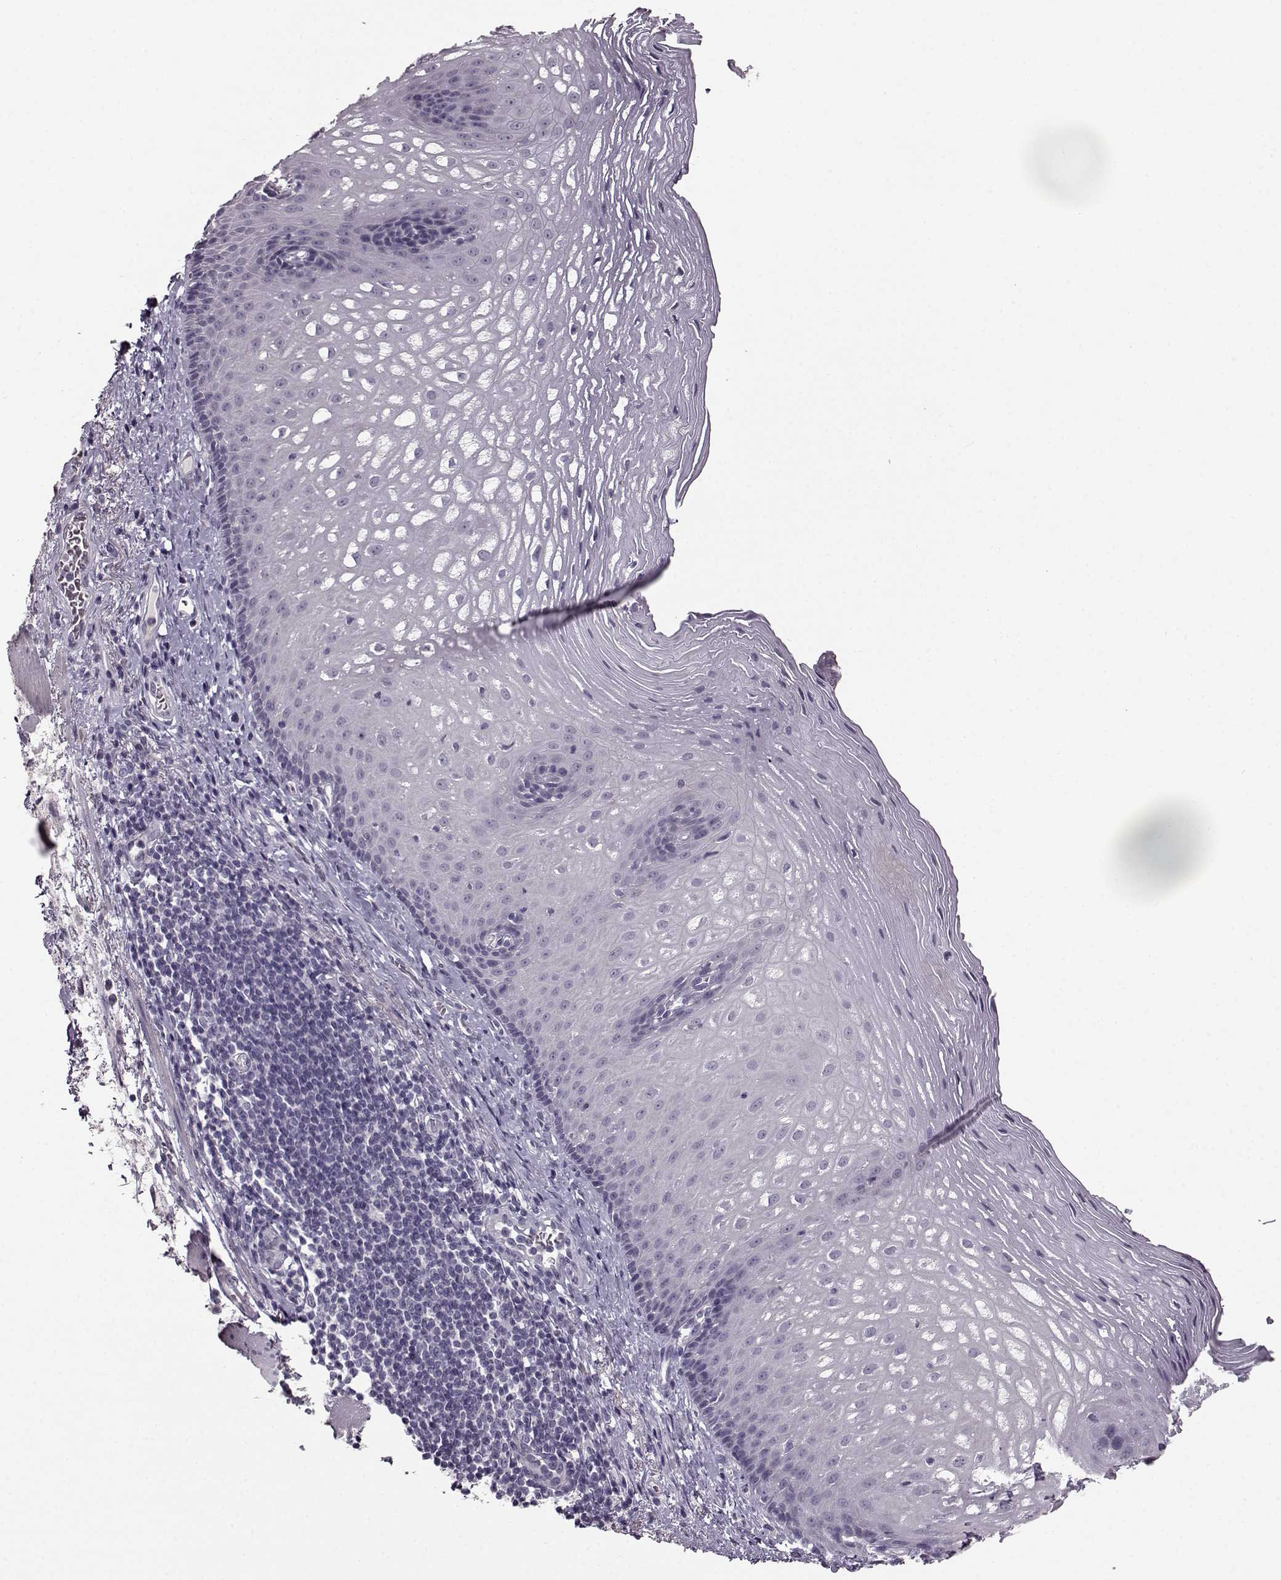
{"staining": {"intensity": "negative", "quantity": "none", "location": "none"}, "tissue": "esophagus", "cell_type": "Squamous epithelial cells", "image_type": "normal", "snomed": [{"axis": "morphology", "description": "Normal tissue, NOS"}, {"axis": "topography", "description": "Esophagus"}], "caption": "DAB immunohistochemical staining of normal human esophagus shows no significant positivity in squamous epithelial cells.", "gene": "FSHB", "patient": {"sex": "male", "age": 76}}